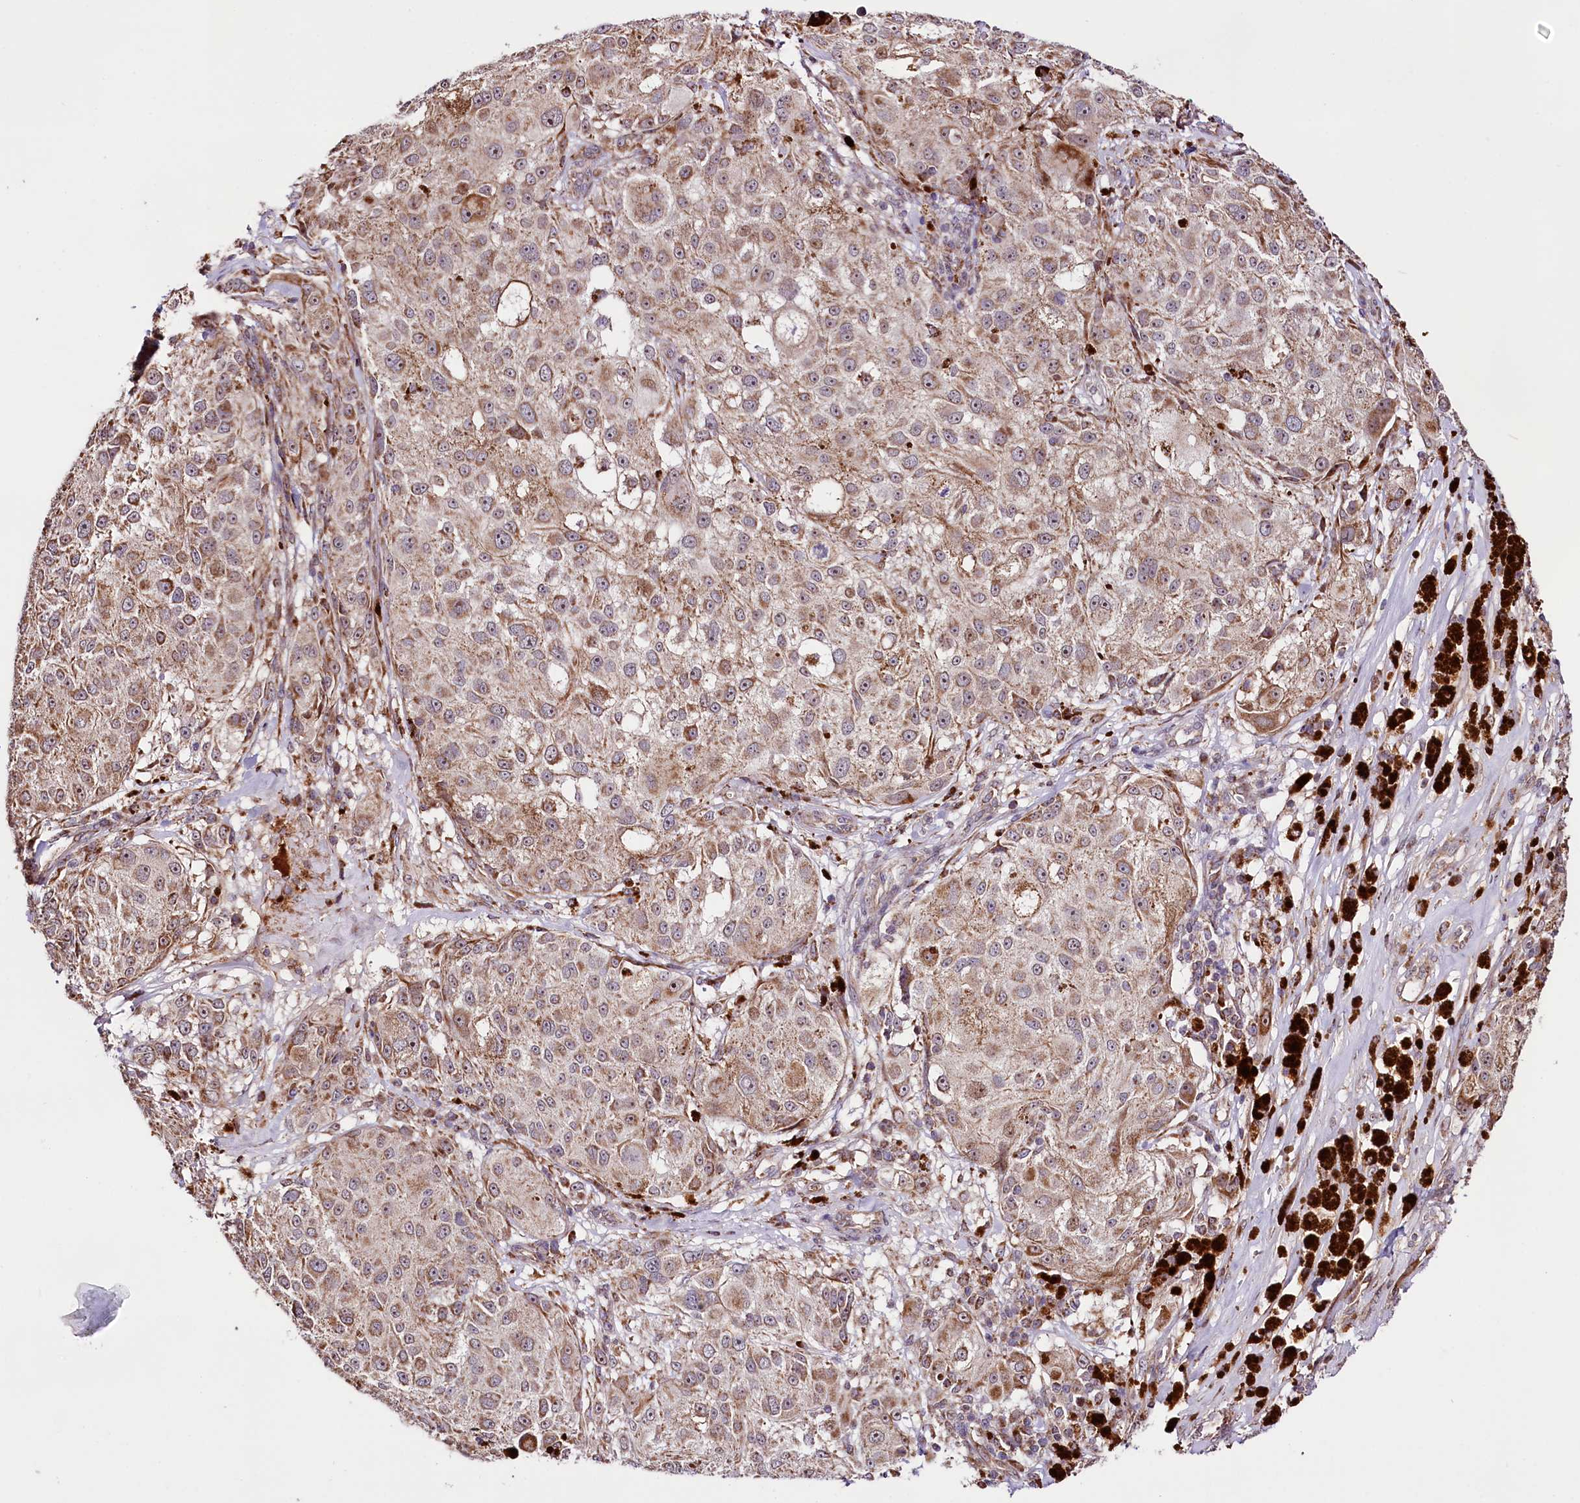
{"staining": {"intensity": "moderate", "quantity": ">75%", "location": "cytoplasmic/membranous"}, "tissue": "melanoma", "cell_type": "Tumor cells", "image_type": "cancer", "snomed": [{"axis": "morphology", "description": "Necrosis, NOS"}, {"axis": "morphology", "description": "Malignant melanoma, NOS"}, {"axis": "topography", "description": "Skin"}], "caption": "This is a micrograph of IHC staining of melanoma, which shows moderate staining in the cytoplasmic/membranous of tumor cells.", "gene": "ST7", "patient": {"sex": "female", "age": 87}}